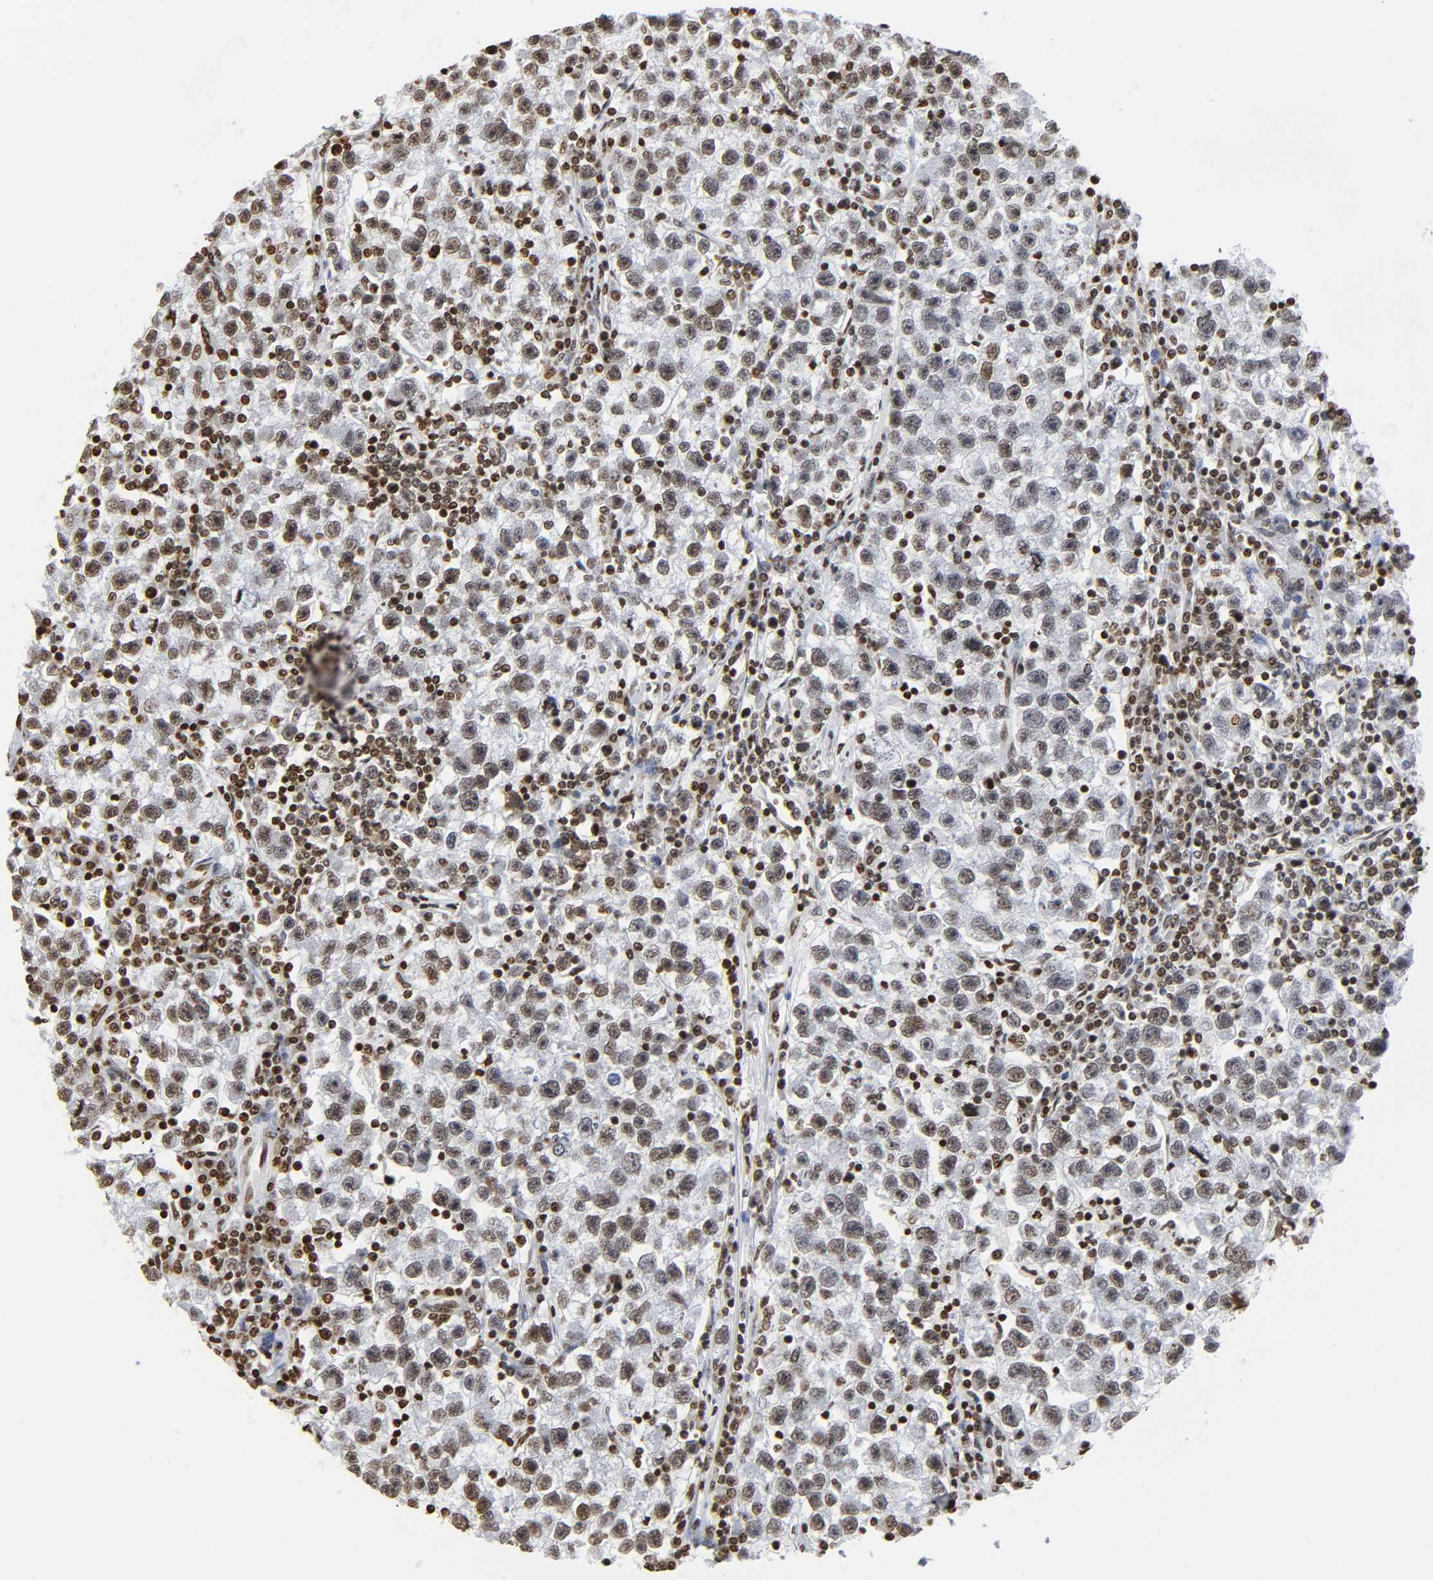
{"staining": {"intensity": "moderate", "quantity": ">75%", "location": "nuclear"}, "tissue": "testis cancer", "cell_type": "Tumor cells", "image_type": "cancer", "snomed": [{"axis": "morphology", "description": "Seminoma, NOS"}, {"axis": "topography", "description": "Testis"}], "caption": "Immunohistochemical staining of human testis seminoma displays medium levels of moderate nuclear positivity in approximately >75% of tumor cells.", "gene": "HOXA6", "patient": {"sex": "male", "age": 22}}